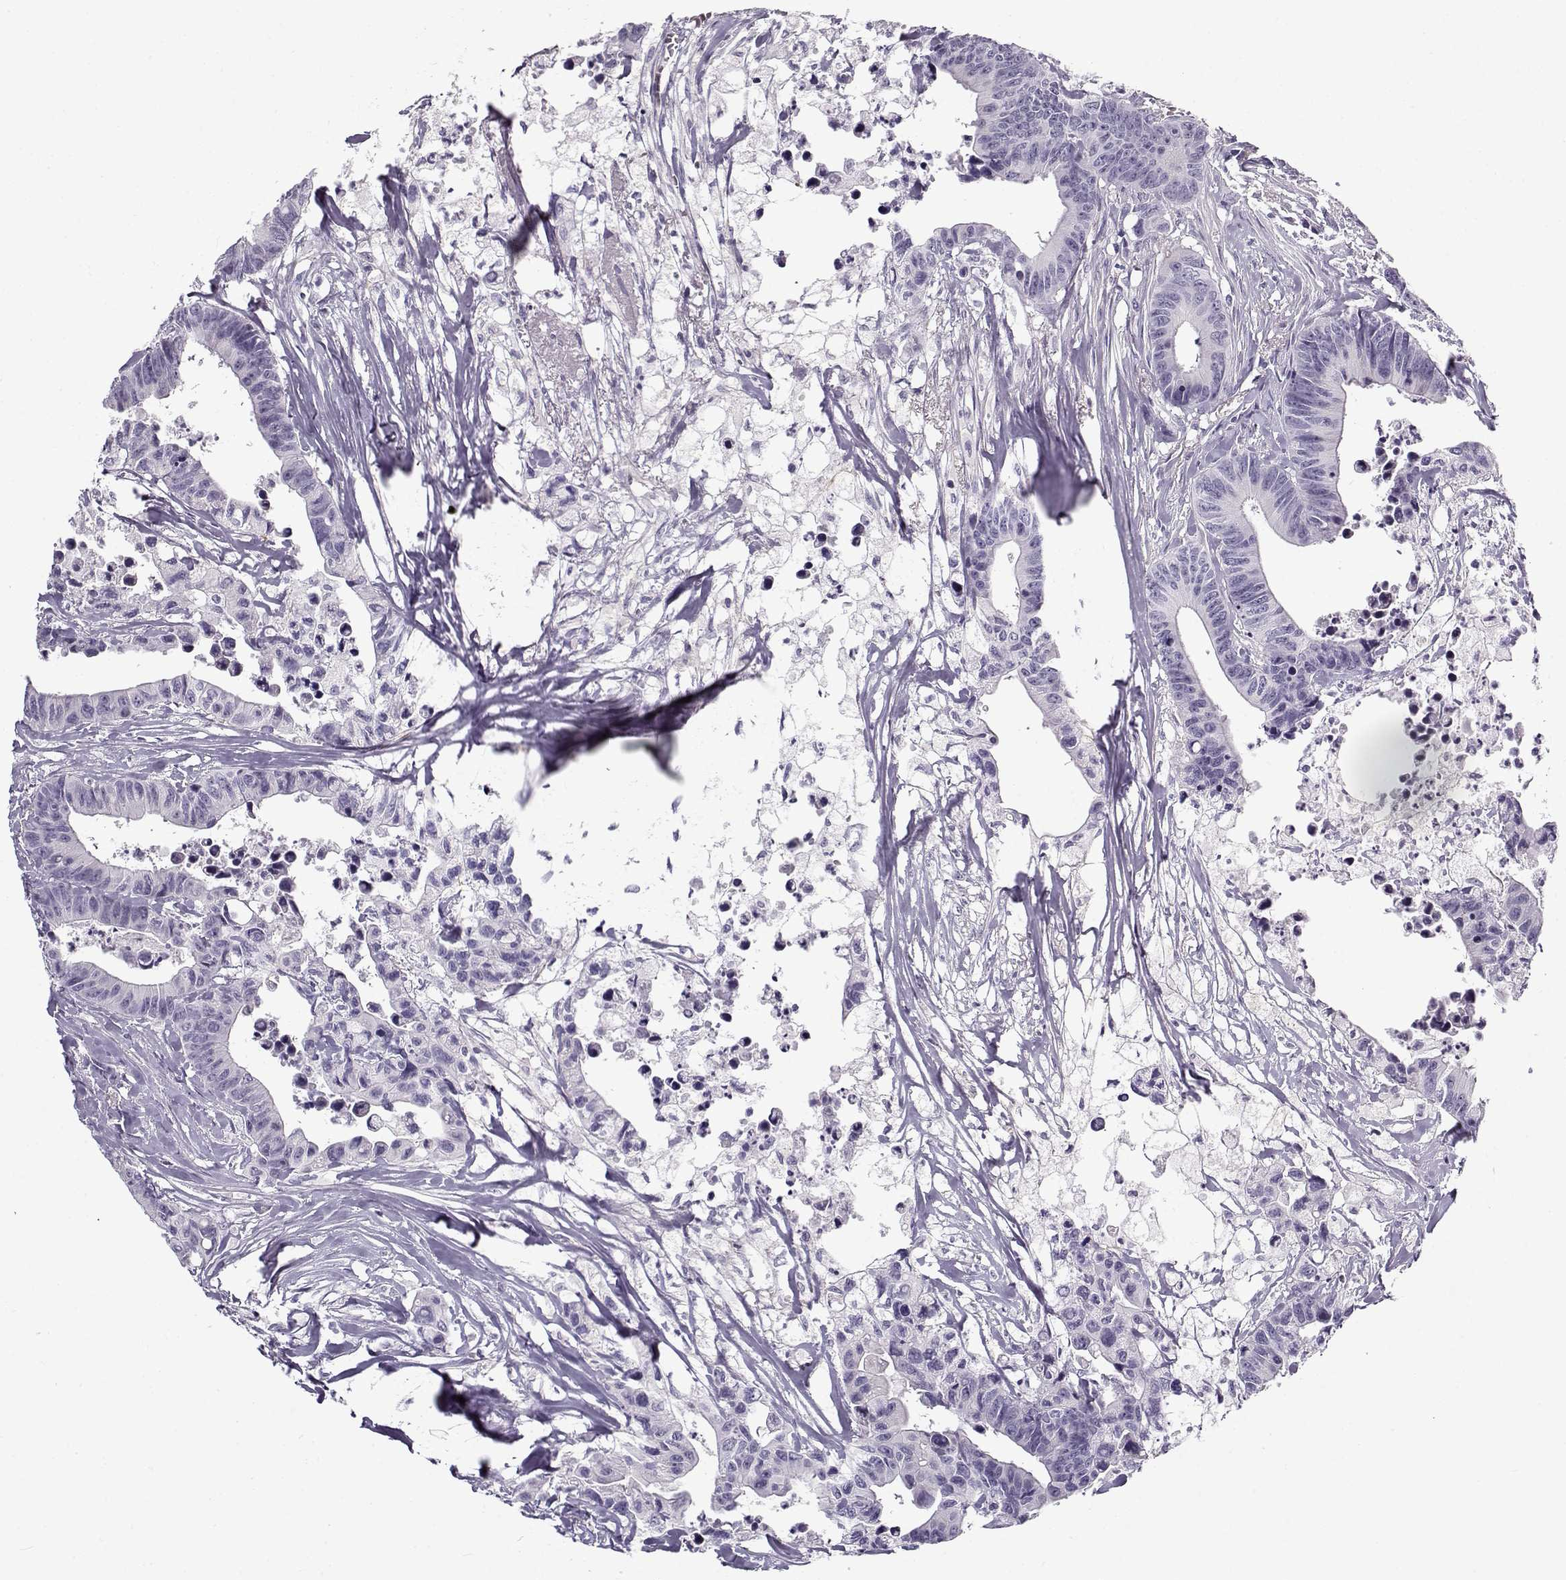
{"staining": {"intensity": "negative", "quantity": "none", "location": "none"}, "tissue": "colorectal cancer", "cell_type": "Tumor cells", "image_type": "cancer", "snomed": [{"axis": "morphology", "description": "Adenocarcinoma, NOS"}, {"axis": "topography", "description": "Colon"}], "caption": "Tumor cells are negative for brown protein staining in colorectal adenocarcinoma.", "gene": "GTSF1L", "patient": {"sex": "female", "age": 87}}